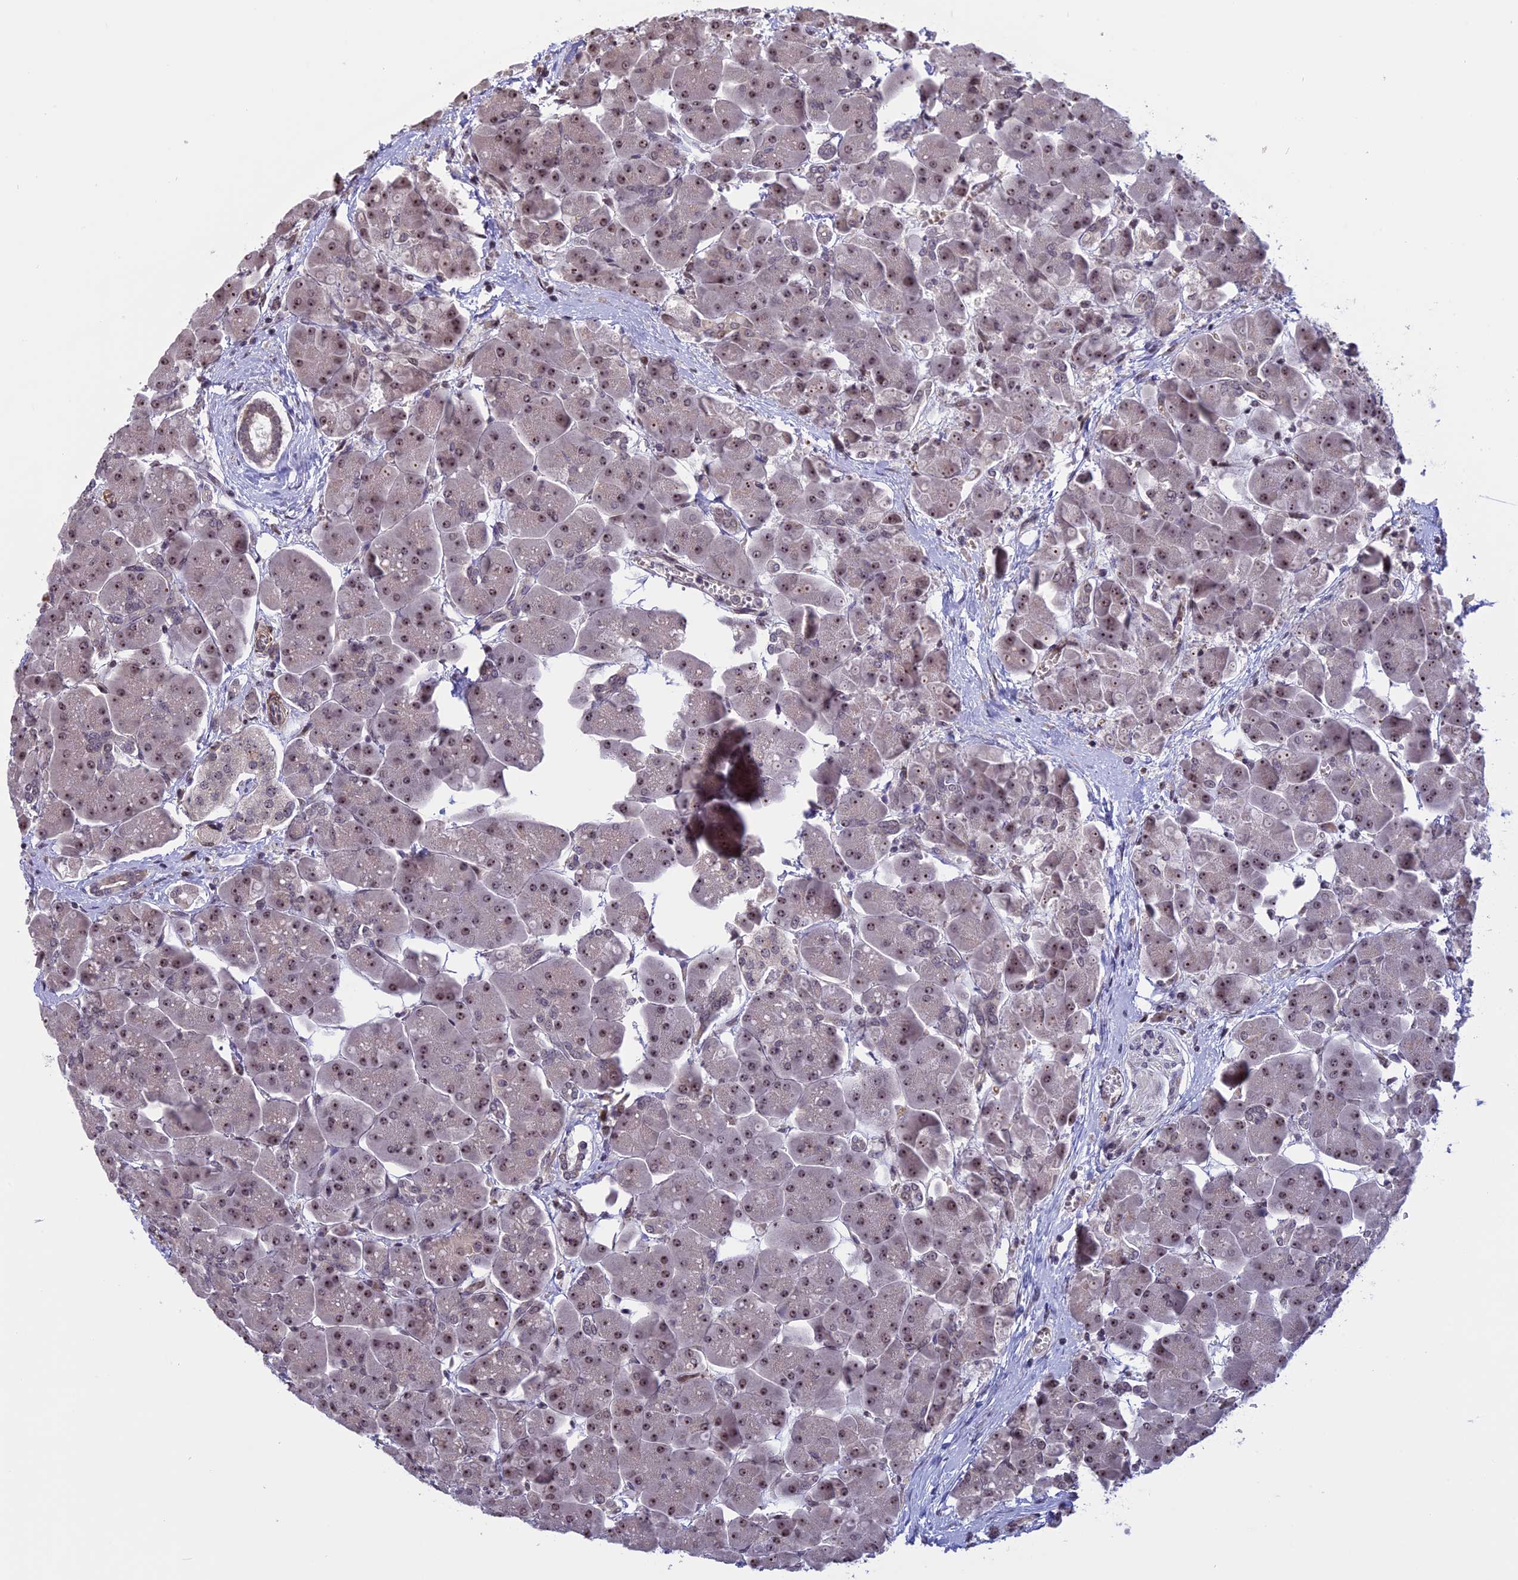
{"staining": {"intensity": "weak", "quantity": "25%-75%", "location": "nuclear"}, "tissue": "pancreas", "cell_type": "Exocrine glandular cells", "image_type": "normal", "snomed": [{"axis": "morphology", "description": "Normal tissue, NOS"}, {"axis": "topography", "description": "Pancreas"}], "caption": "Pancreas stained with immunohistochemistry (IHC) displays weak nuclear positivity in approximately 25%-75% of exocrine glandular cells.", "gene": "MGA", "patient": {"sex": "male", "age": 66}}